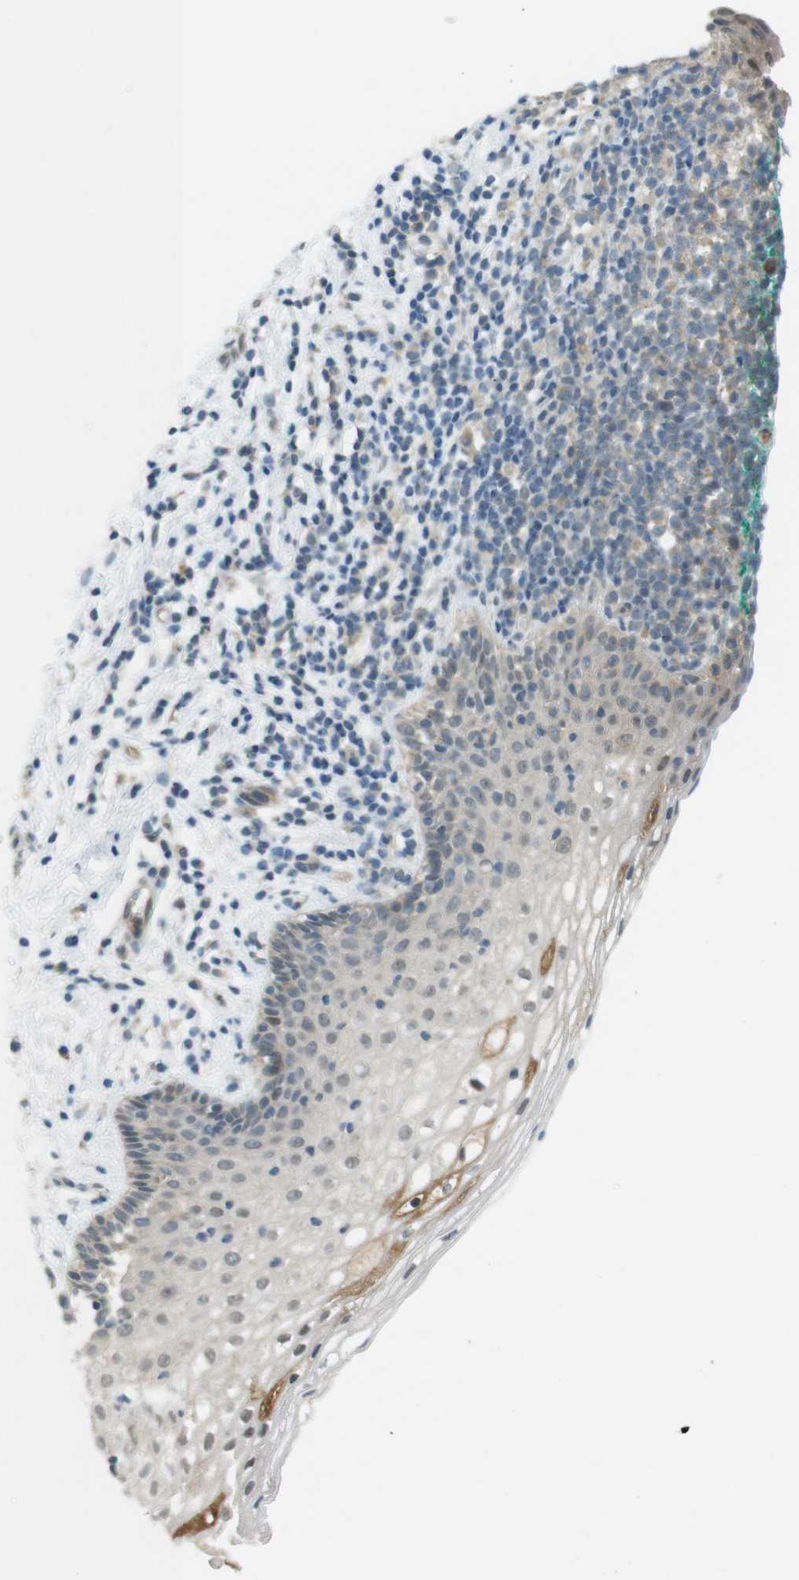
{"staining": {"intensity": "moderate", "quantity": "<25%", "location": "cytoplasmic/membranous,nuclear"}, "tissue": "vagina", "cell_type": "Squamous epithelial cells", "image_type": "normal", "snomed": [{"axis": "morphology", "description": "Normal tissue, NOS"}, {"axis": "topography", "description": "Vagina"}], "caption": "This micrograph shows benign vagina stained with IHC to label a protein in brown. The cytoplasmic/membranous,nuclear of squamous epithelial cells show moderate positivity for the protein. Nuclei are counter-stained blue.", "gene": "ZDHHC20", "patient": {"sex": "female", "age": 44}}